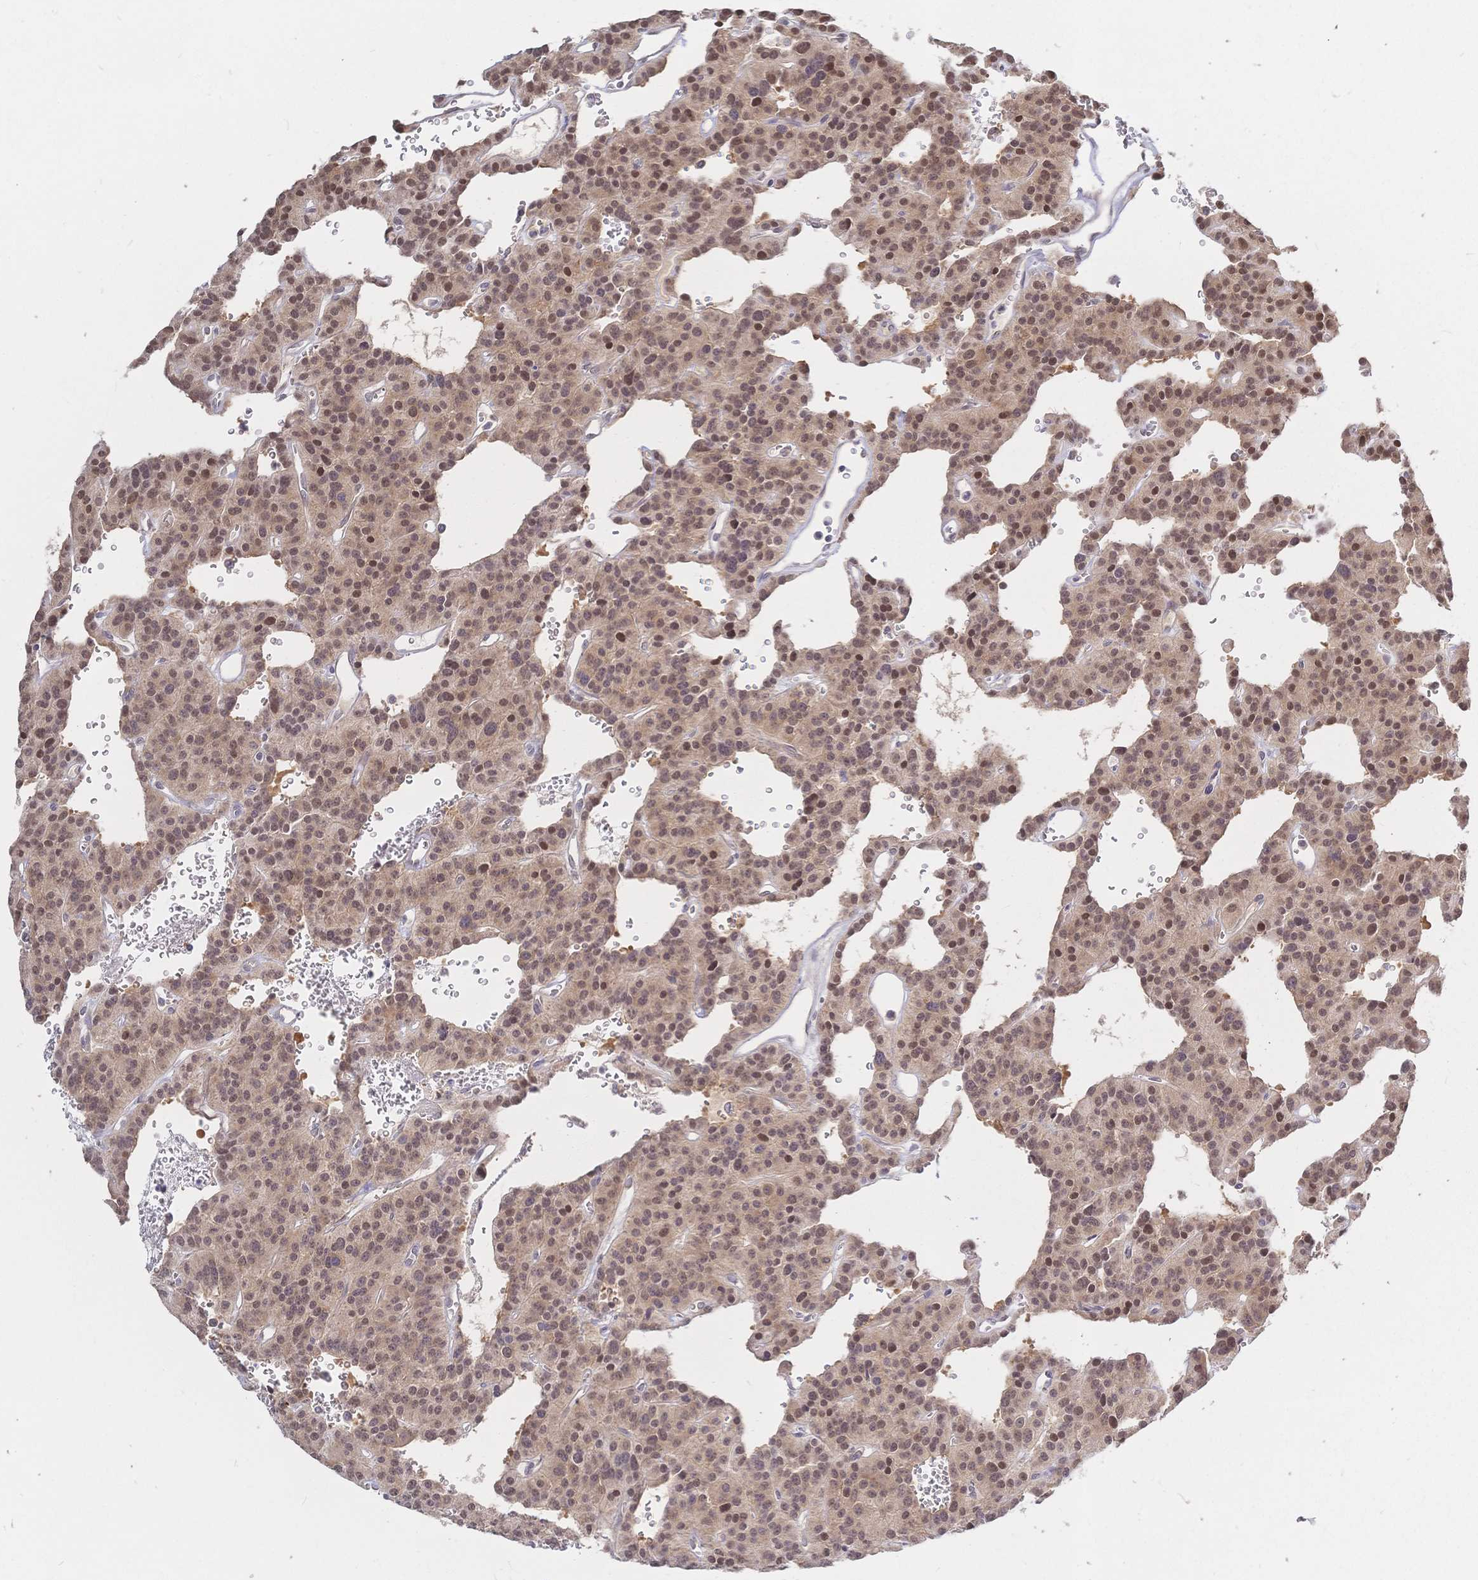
{"staining": {"intensity": "moderate", "quantity": ">75%", "location": "cytoplasmic/membranous,nuclear"}, "tissue": "carcinoid", "cell_type": "Tumor cells", "image_type": "cancer", "snomed": [{"axis": "morphology", "description": "Carcinoid, malignant, NOS"}, {"axis": "topography", "description": "Lung"}], "caption": "DAB (3,3'-diaminobenzidine) immunohistochemical staining of human malignant carcinoid shows moderate cytoplasmic/membranous and nuclear protein staining in approximately >75% of tumor cells. The protein is stained brown, and the nuclei are stained in blue (DAB IHC with brightfield microscopy, high magnification).", "gene": "LMO4", "patient": {"sex": "female", "age": 71}}